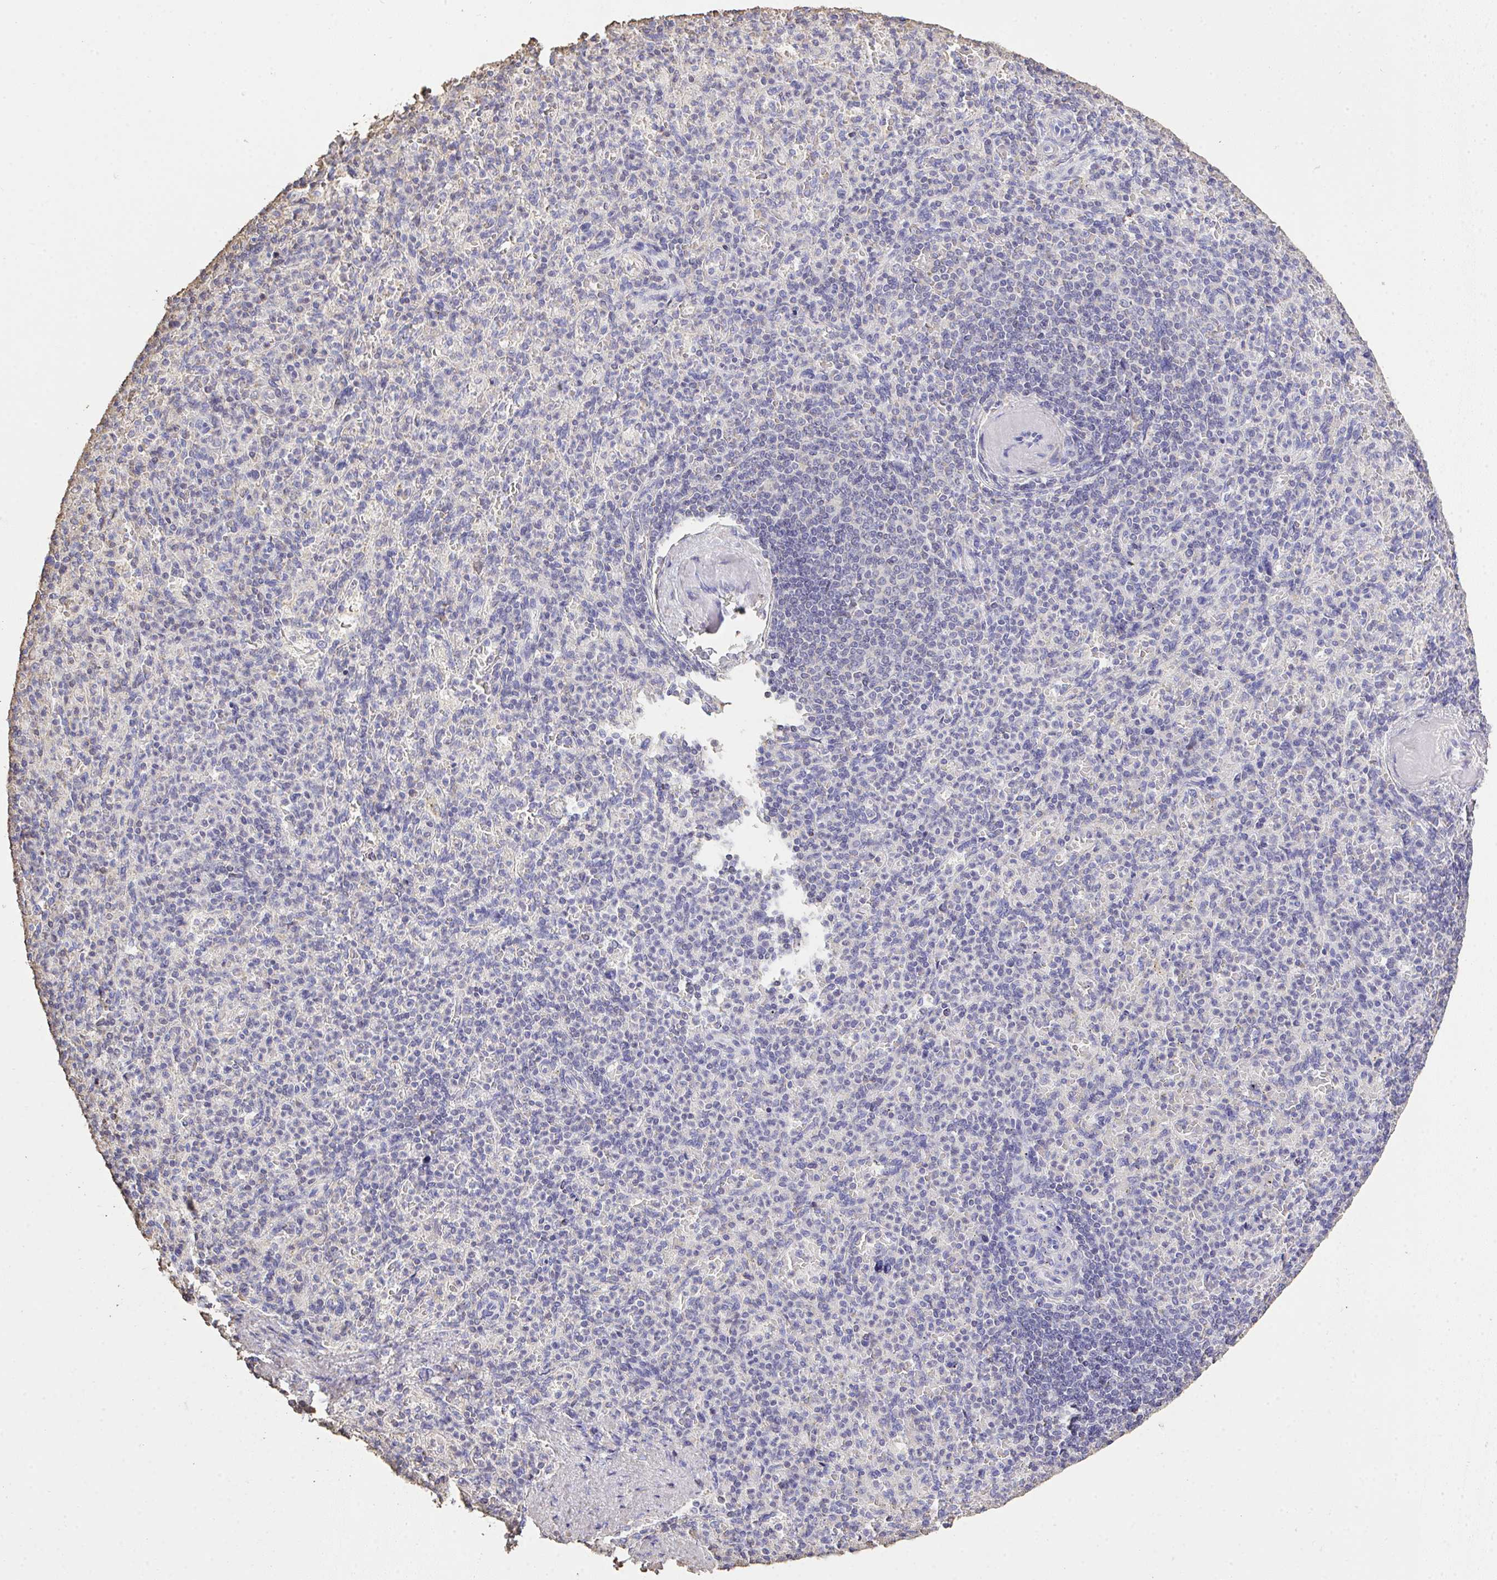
{"staining": {"intensity": "negative", "quantity": "none", "location": "none"}, "tissue": "spleen", "cell_type": "Cells in red pulp", "image_type": "normal", "snomed": [{"axis": "morphology", "description": "Normal tissue, NOS"}, {"axis": "topography", "description": "Spleen"}], "caption": "This is an immunohistochemistry (IHC) histopathology image of unremarkable human spleen. There is no positivity in cells in red pulp.", "gene": "IL23R", "patient": {"sex": "female", "age": 74}}